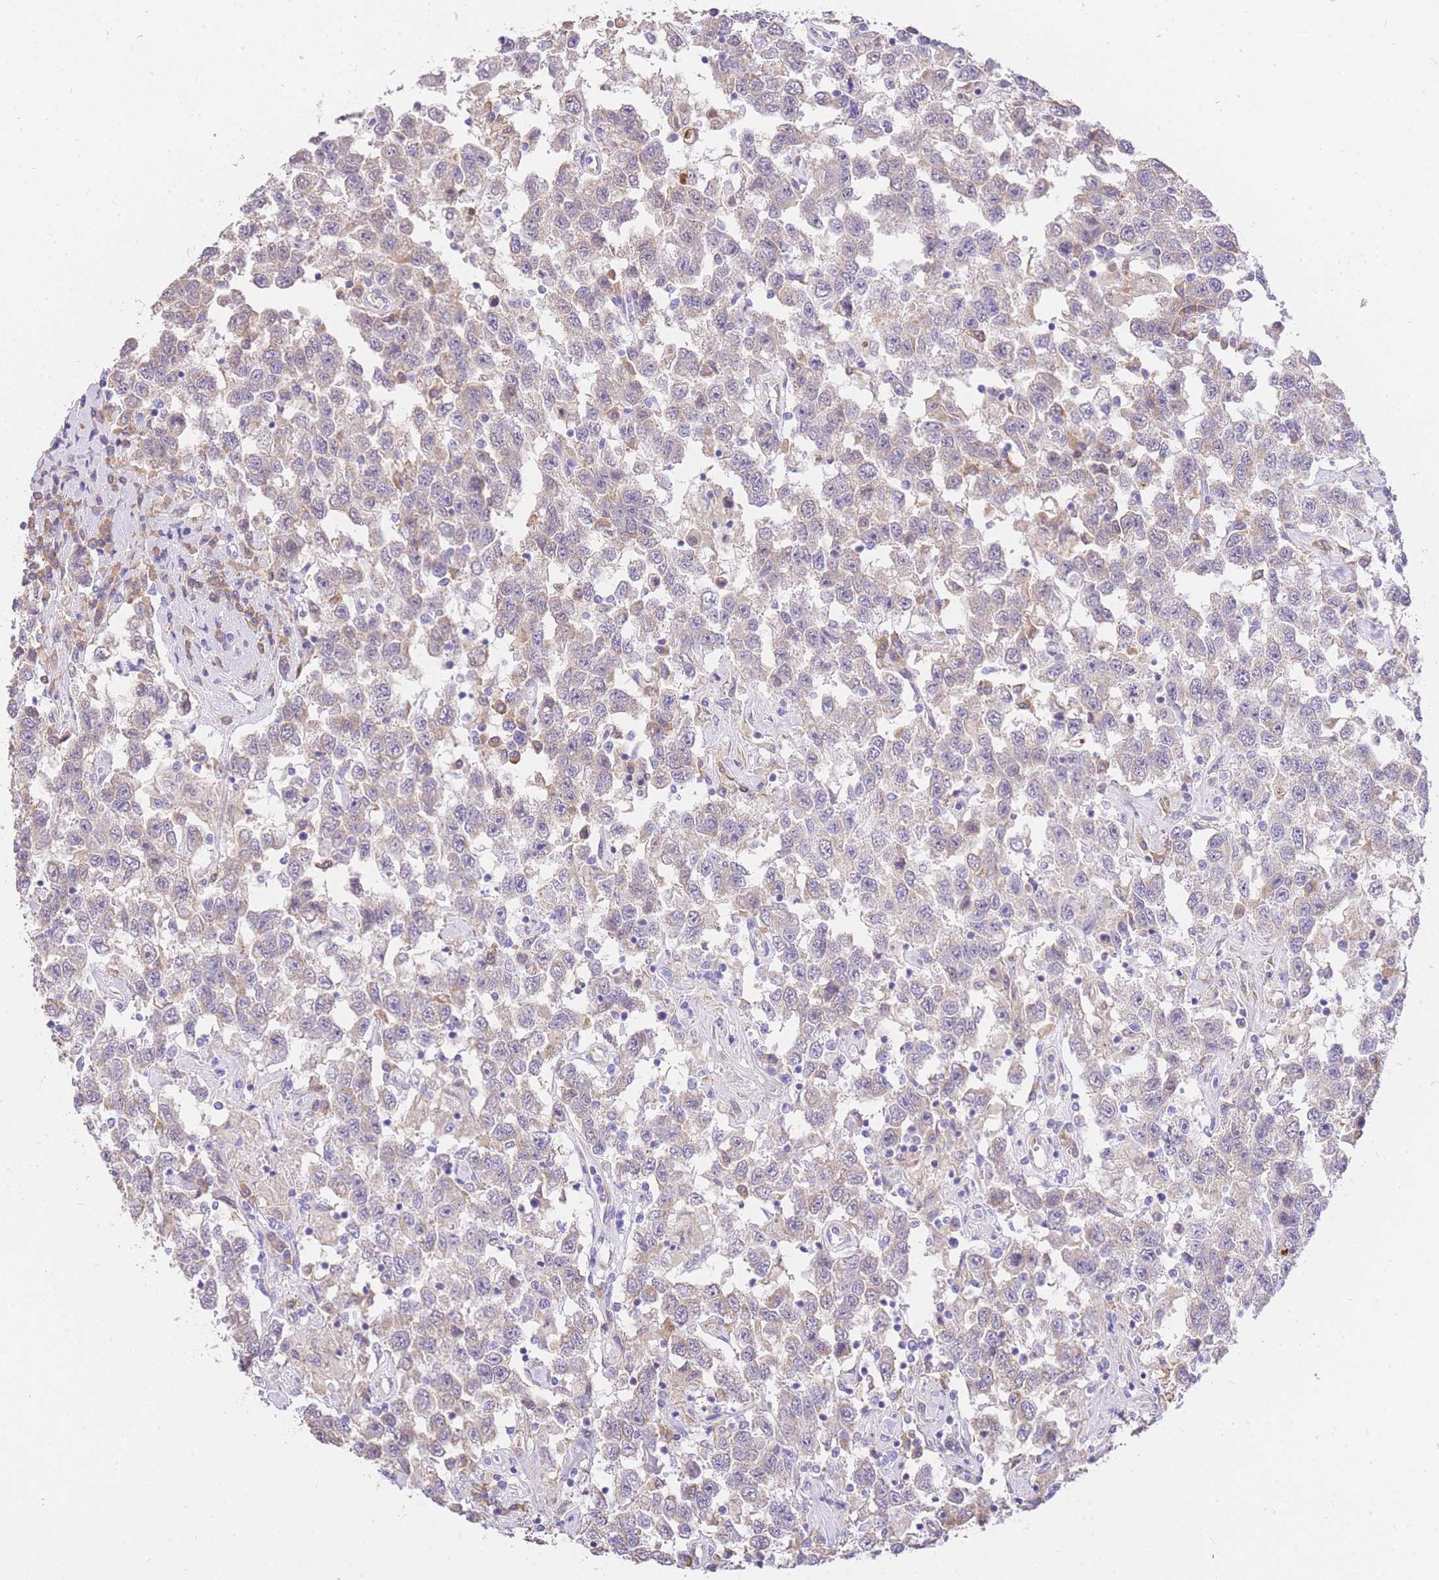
{"staining": {"intensity": "weak", "quantity": "<25%", "location": "cytoplasmic/membranous"}, "tissue": "testis cancer", "cell_type": "Tumor cells", "image_type": "cancer", "snomed": [{"axis": "morphology", "description": "Seminoma, NOS"}, {"axis": "topography", "description": "Testis"}], "caption": "DAB immunohistochemical staining of testis cancer (seminoma) displays no significant expression in tumor cells.", "gene": "C2orf88", "patient": {"sex": "male", "age": 41}}